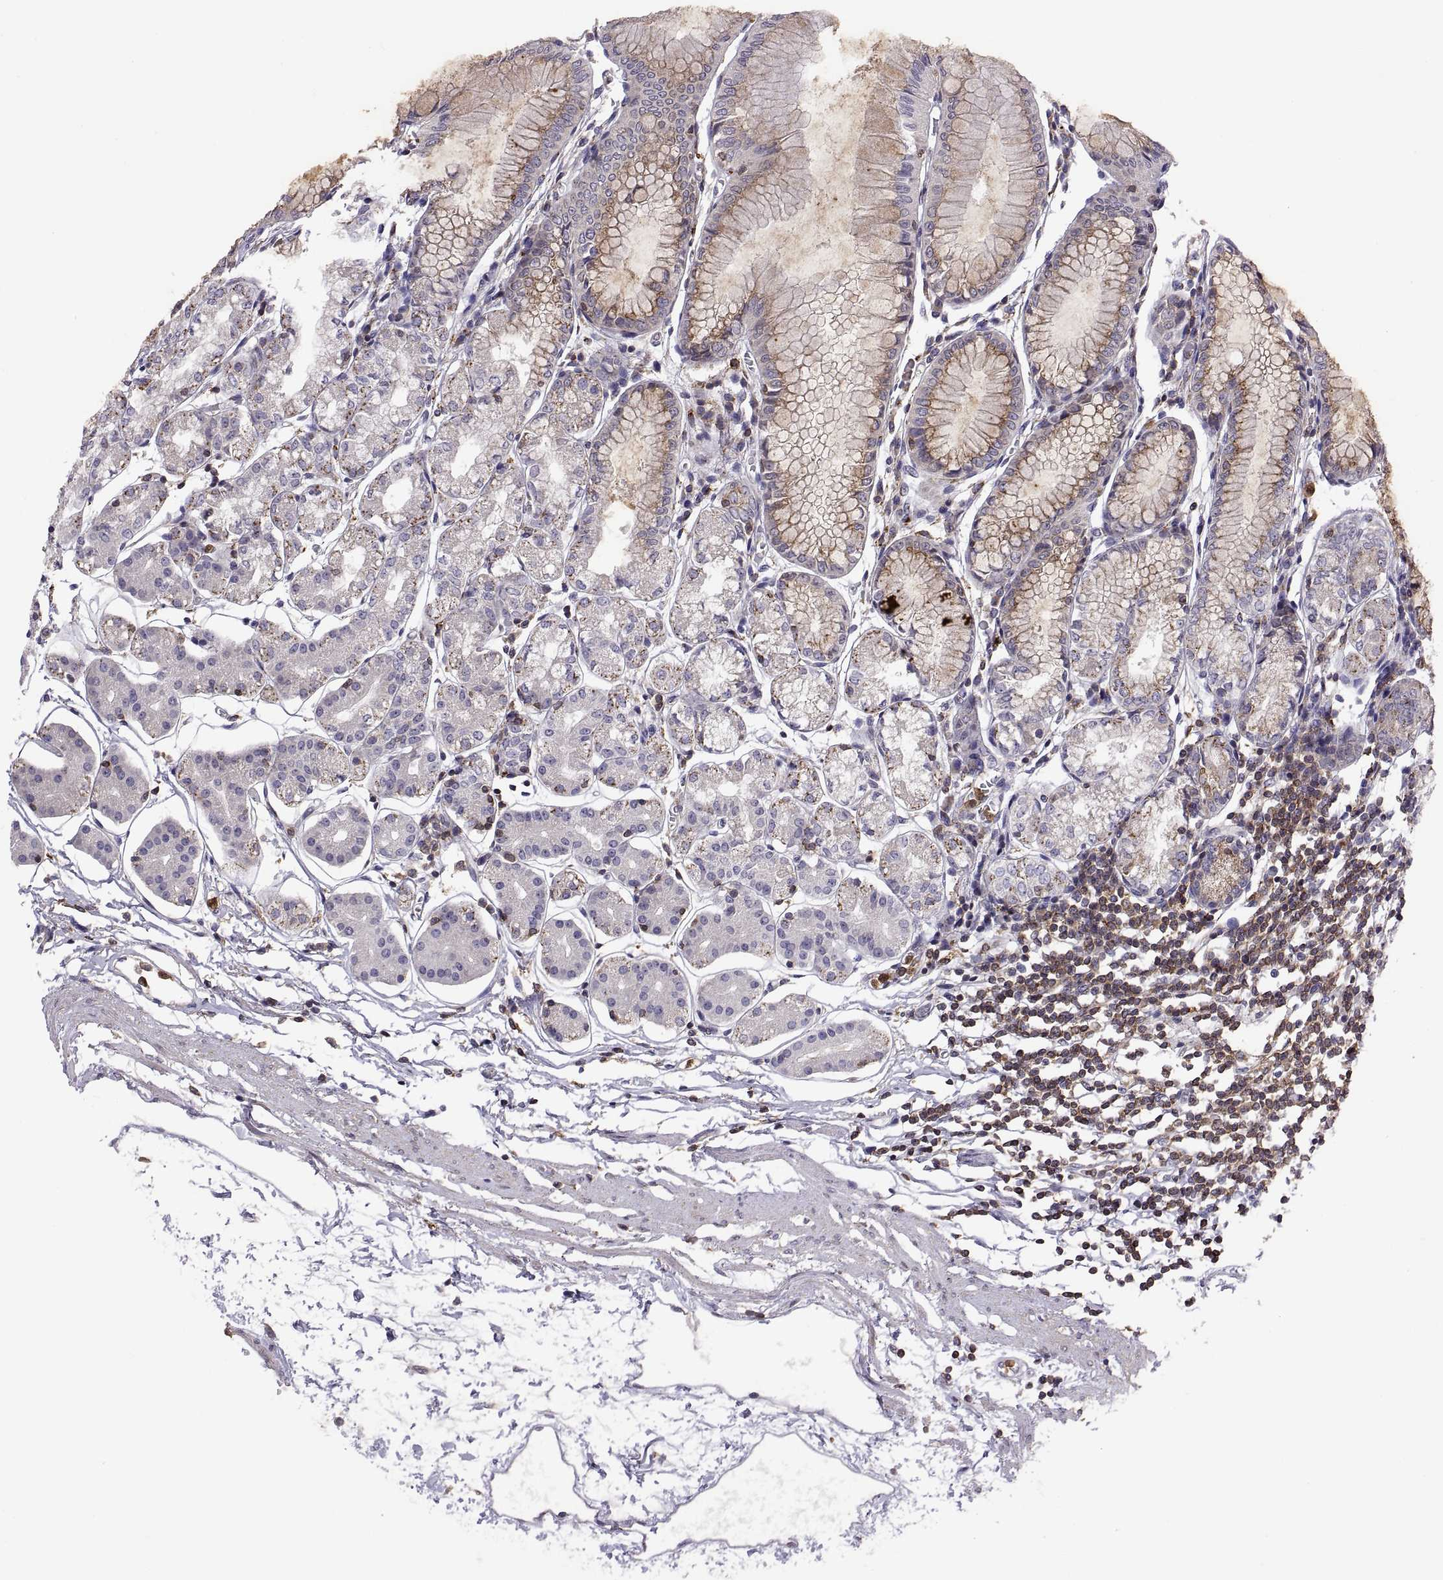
{"staining": {"intensity": "strong", "quantity": ">75%", "location": "cytoplasmic/membranous"}, "tissue": "stomach", "cell_type": "Glandular cells", "image_type": "normal", "snomed": [{"axis": "morphology", "description": "Normal tissue, NOS"}, {"axis": "topography", "description": "Skeletal muscle"}, {"axis": "topography", "description": "Stomach"}], "caption": "Stomach stained with a brown dye reveals strong cytoplasmic/membranous positive expression in approximately >75% of glandular cells.", "gene": "ACAP1", "patient": {"sex": "female", "age": 57}}